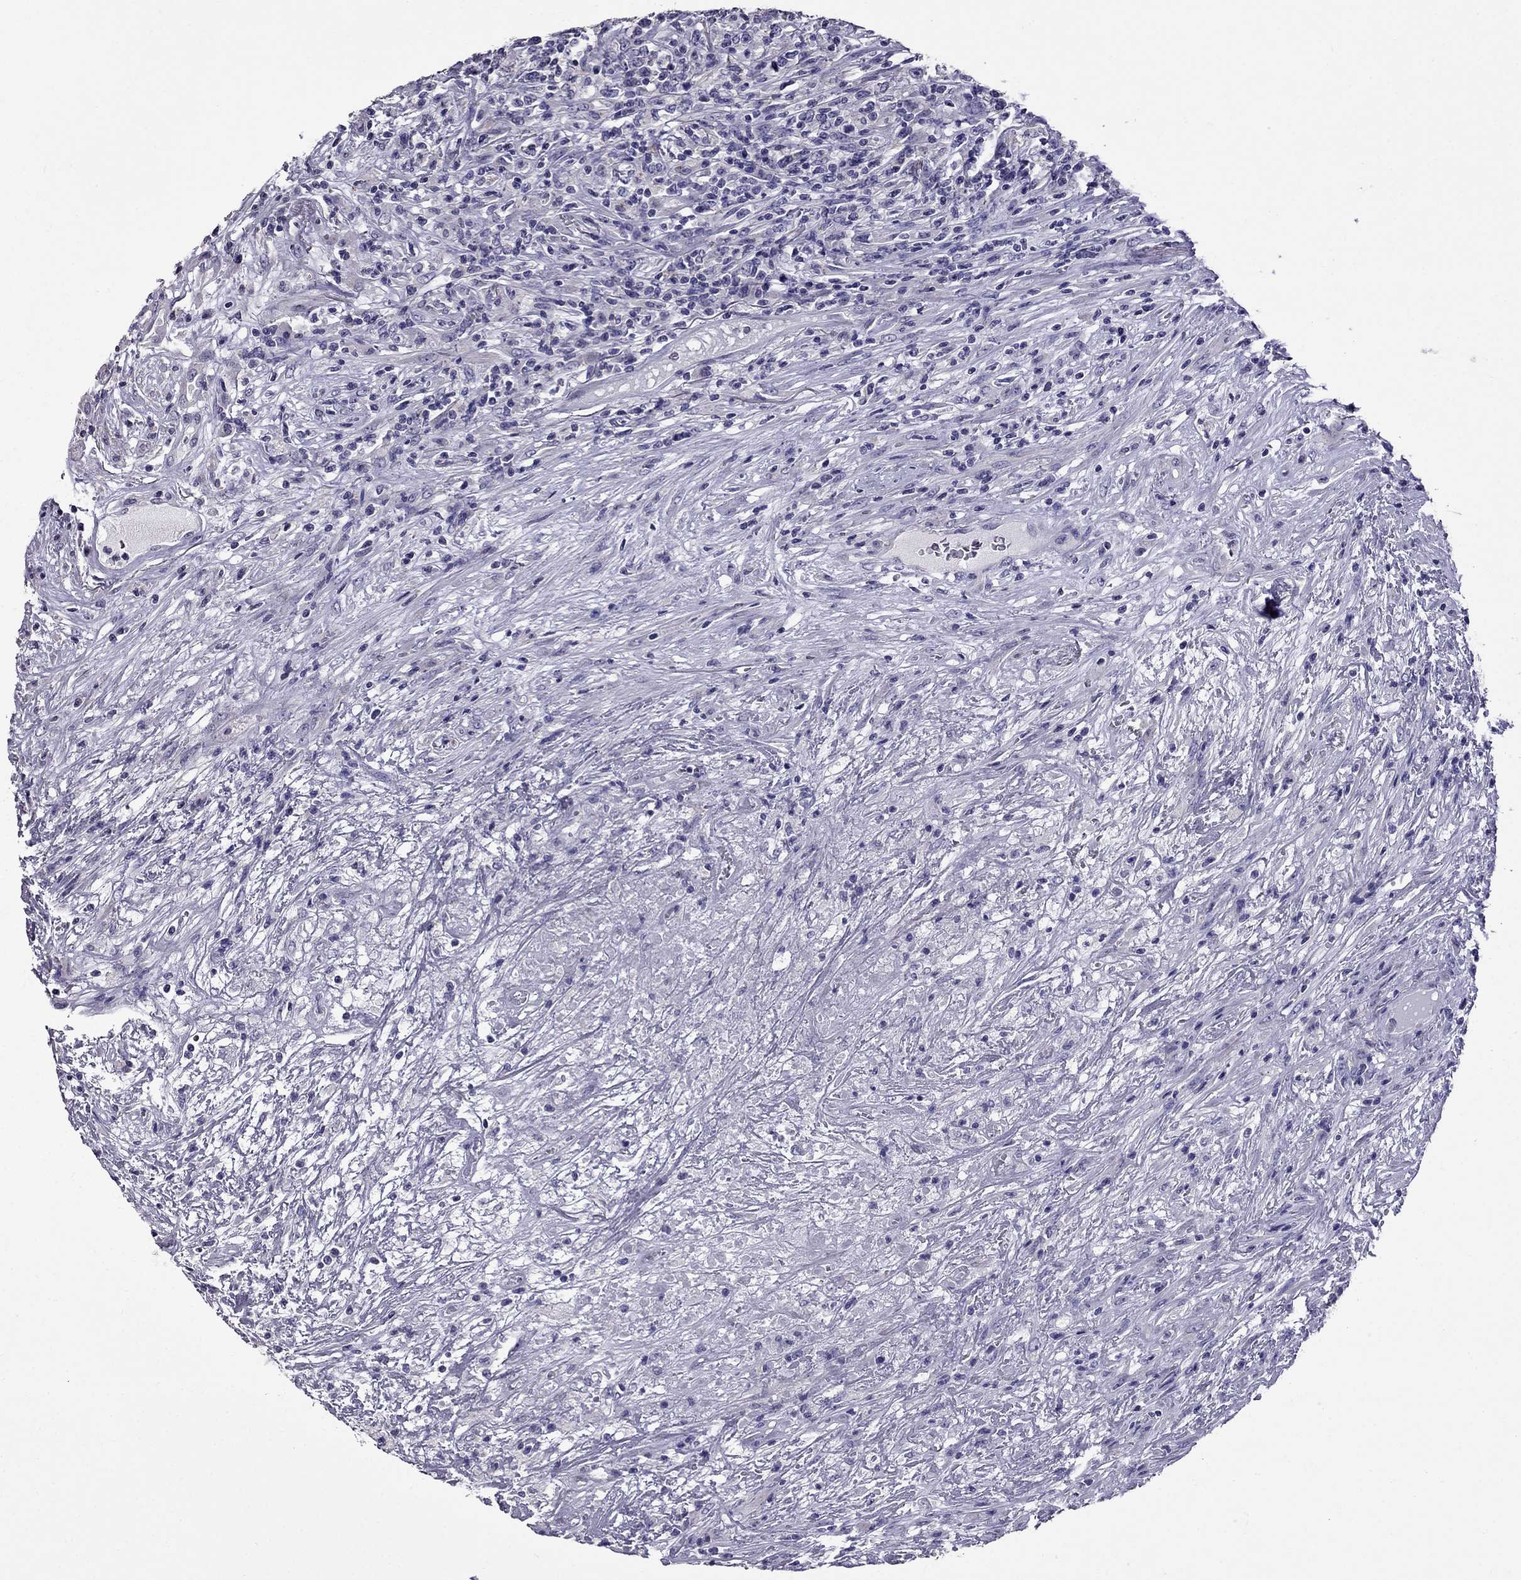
{"staining": {"intensity": "negative", "quantity": "none", "location": "none"}, "tissue": "lymphoma", "cell_type": "Tumor cells", "image_type": "cancer", "snomed": [{"axis": "morphology", "description": "Malignant lymphoma, non-Hodgkin's type, High grade"}, {"axis": "topography", "description": "Lung"}], "caption": "There is no significant staining in tumor cells of lymphoma. (IHC, brightfield microscopy, high magnification).", "gene": "OXCT2", "patient": {"sex": "male", "age": 79}}